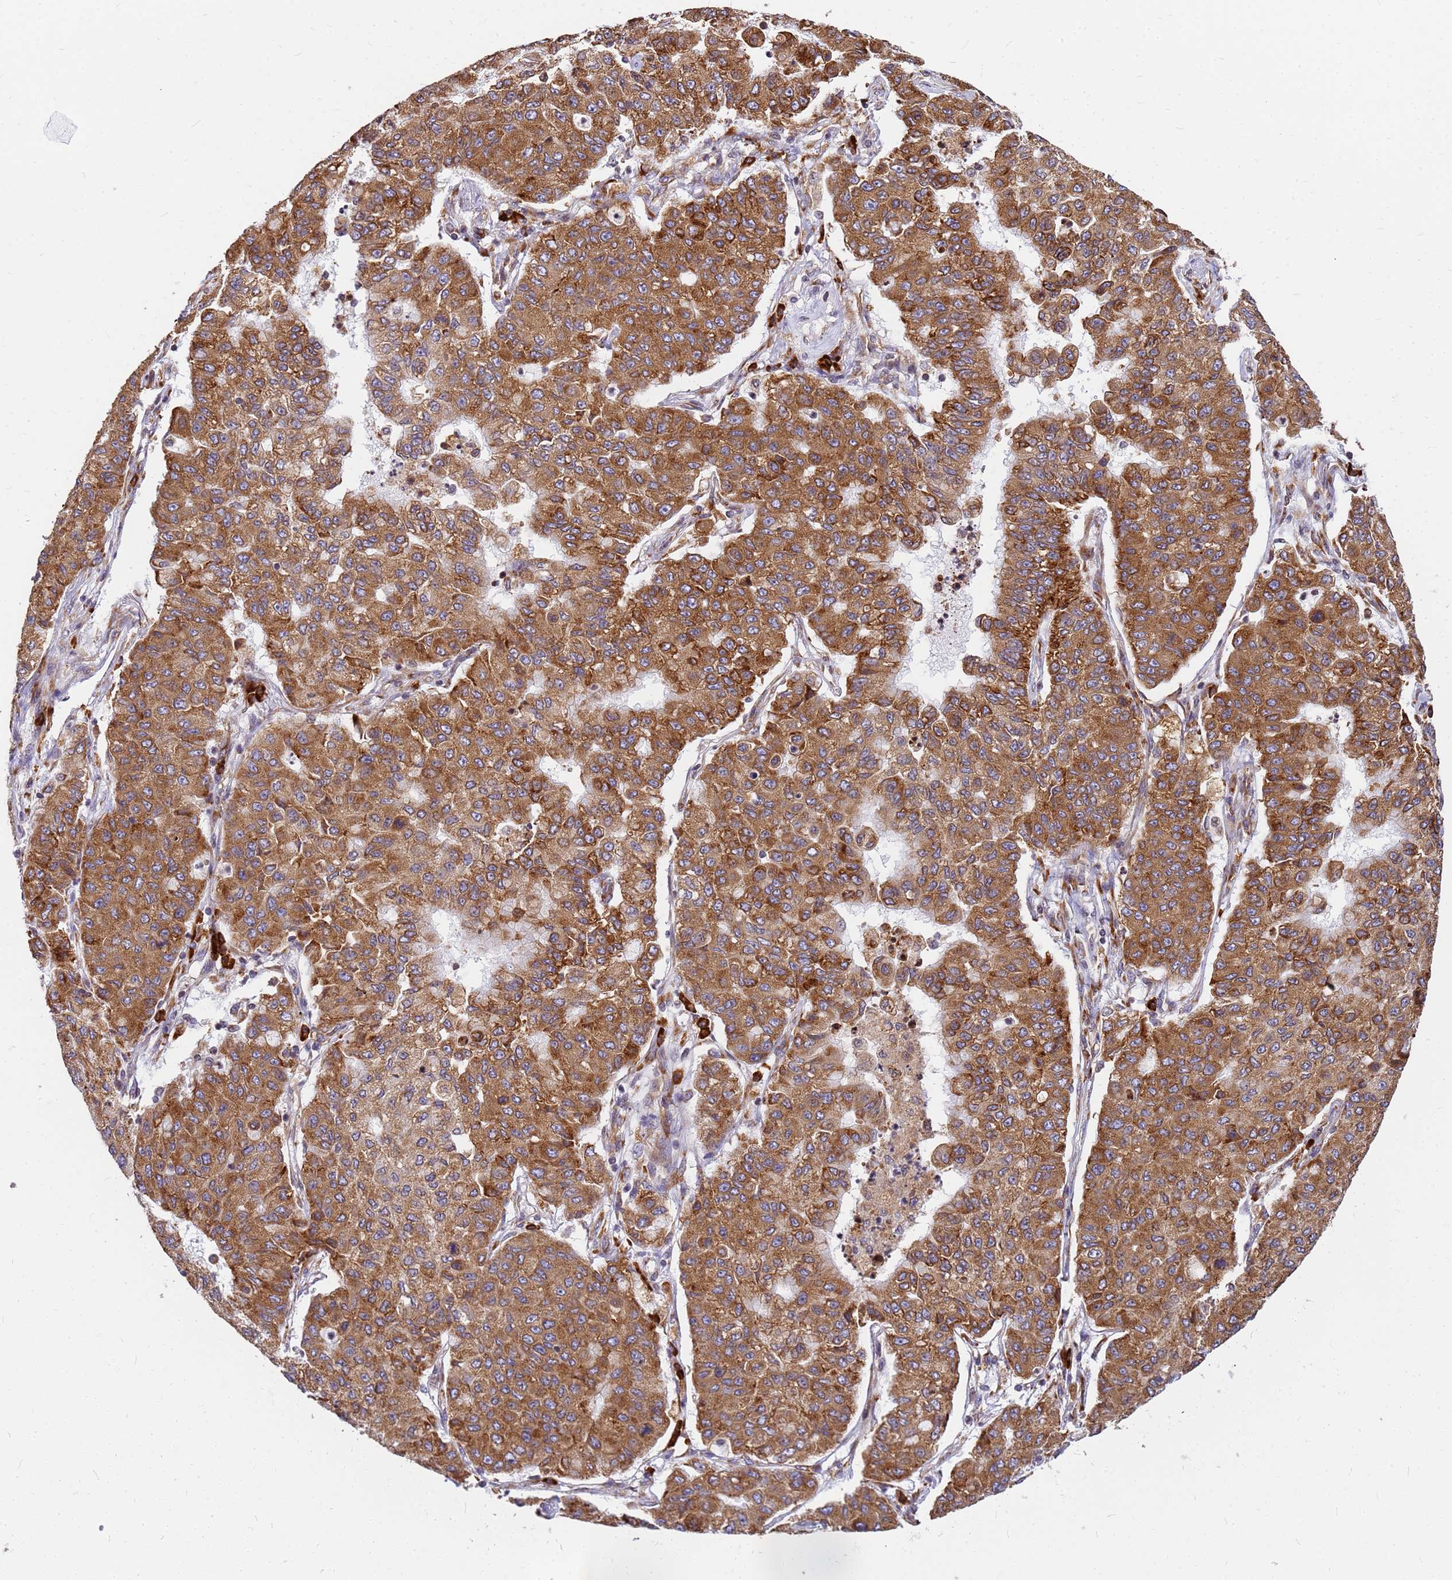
{"staining": {"intensity": "moderate", "quantity": ">75%", "location": "cytoplasmic/membranous"}, "tissue": "lung cancer", "cell_type": "Tumor cells", "image_type": "cancer", "snomed": [{"axis": "morphology", "description": "Squamous cell carcinoma, NOS"}, {"axis": "topography", "description": "Lung"}], "caption": "Immunohistochemical staining of lung cancer (squamous cell carcinoma) reveals medium levels of moderate cytoplasmic/membranous staining in about >75% of tumor cells.", "gene": "SSR4", "patient": {"sex": "male", "age": 74}}